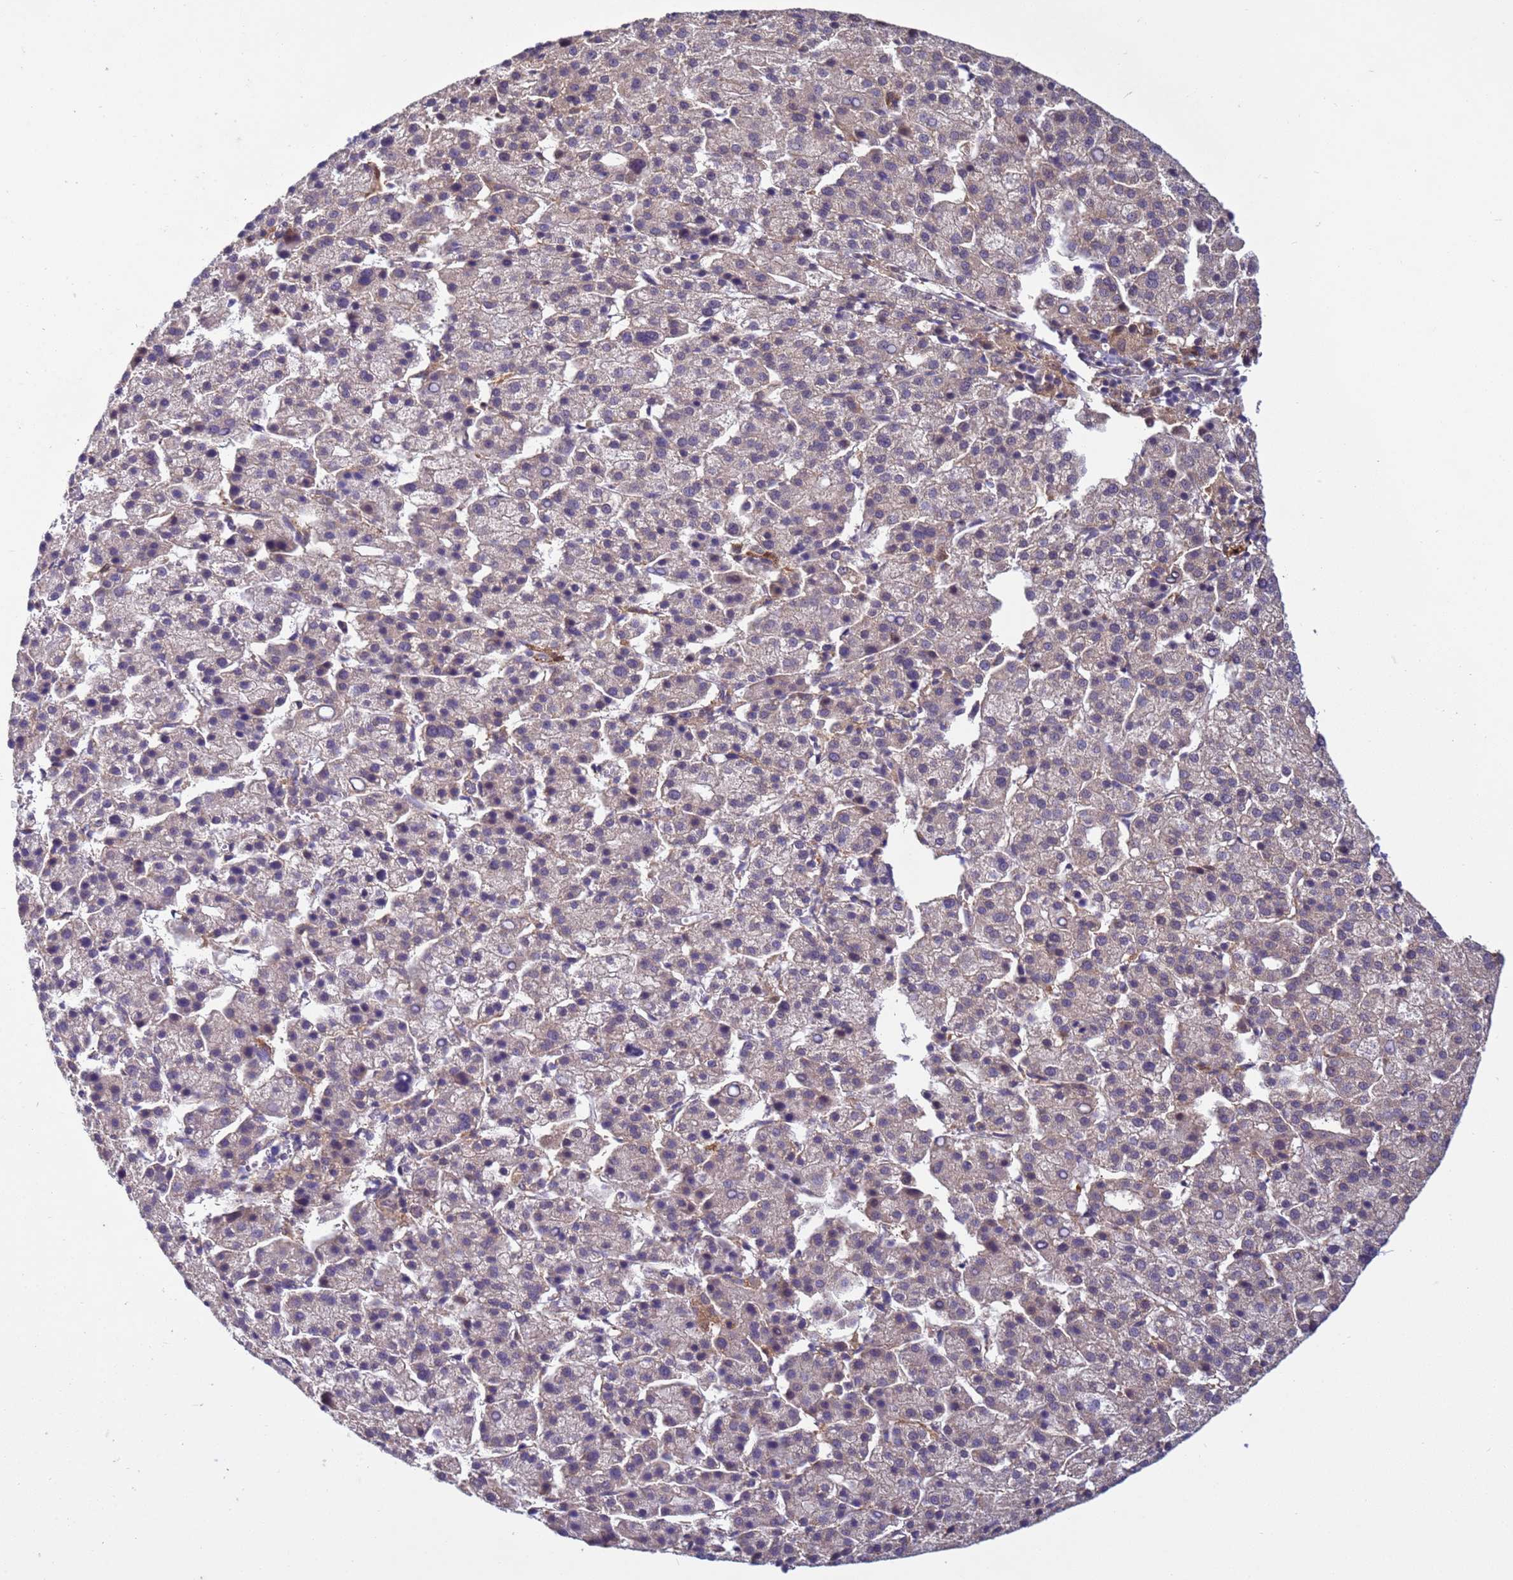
{"staining": {"intensity": "weak", "quantity": "25%-75%", "location": "cytoplasmic/membranous"}, "tissue": "liver cancer", "cell_type": "Tumor cells", "image_type": "cancer", "snomed": [{"axis": "morphology", "description": "Carcinoma, Hepatocellular, NOS"}, {"axis": "topography", "description": "Liver"}], "caption": "Brown immunohistochemical staining in liver hepatocellular carcinoma demonstrates weak cytoplasmic/membranous expression in about 25%-75% of tumor cells.", "gene": "NPEPPS", "patient": {"sex": "female", "age": 58}}